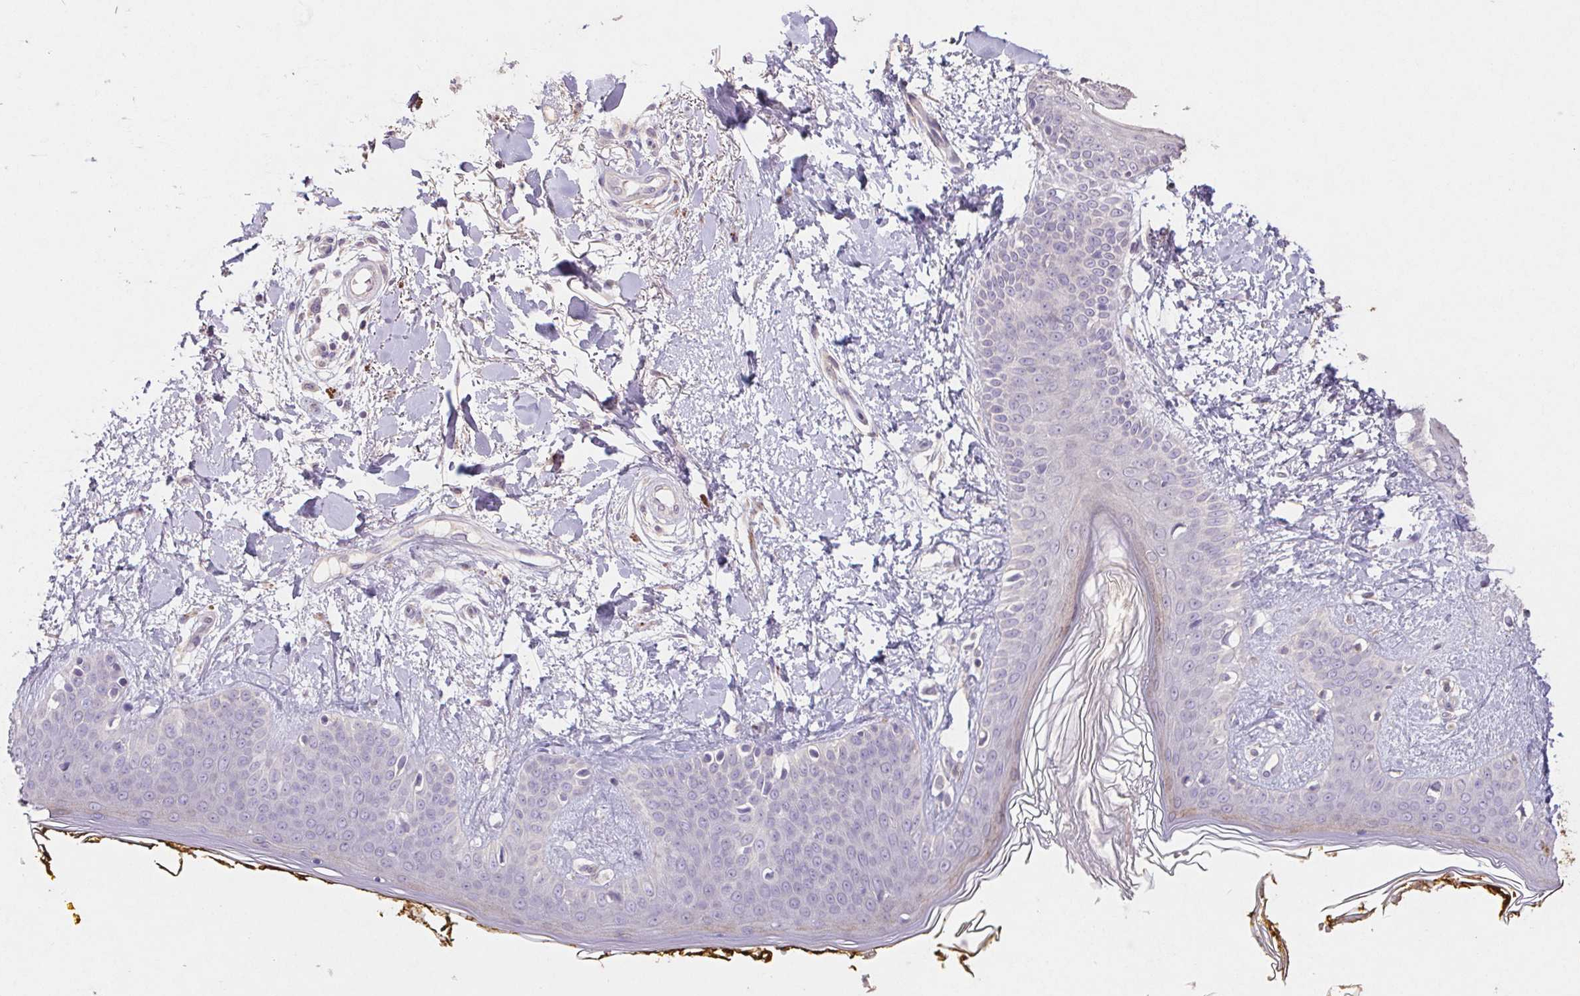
{"staining": {"intensity": "negative", "quantity": "none", "location": "none"}, "tissue": "skin", "cell_type": "Fibroblasts", "image_type": "normal", "snomed": [{"axis": "morphology", "description": "Normal tissue, NOS"}, {"axis": "topography", "description": "Skin"}], "caption": "IHC of benign human skin exhibits no expression in fibroblasts.", "gene": "GRM2", "patient": {"sex": "female", "age": 34}}